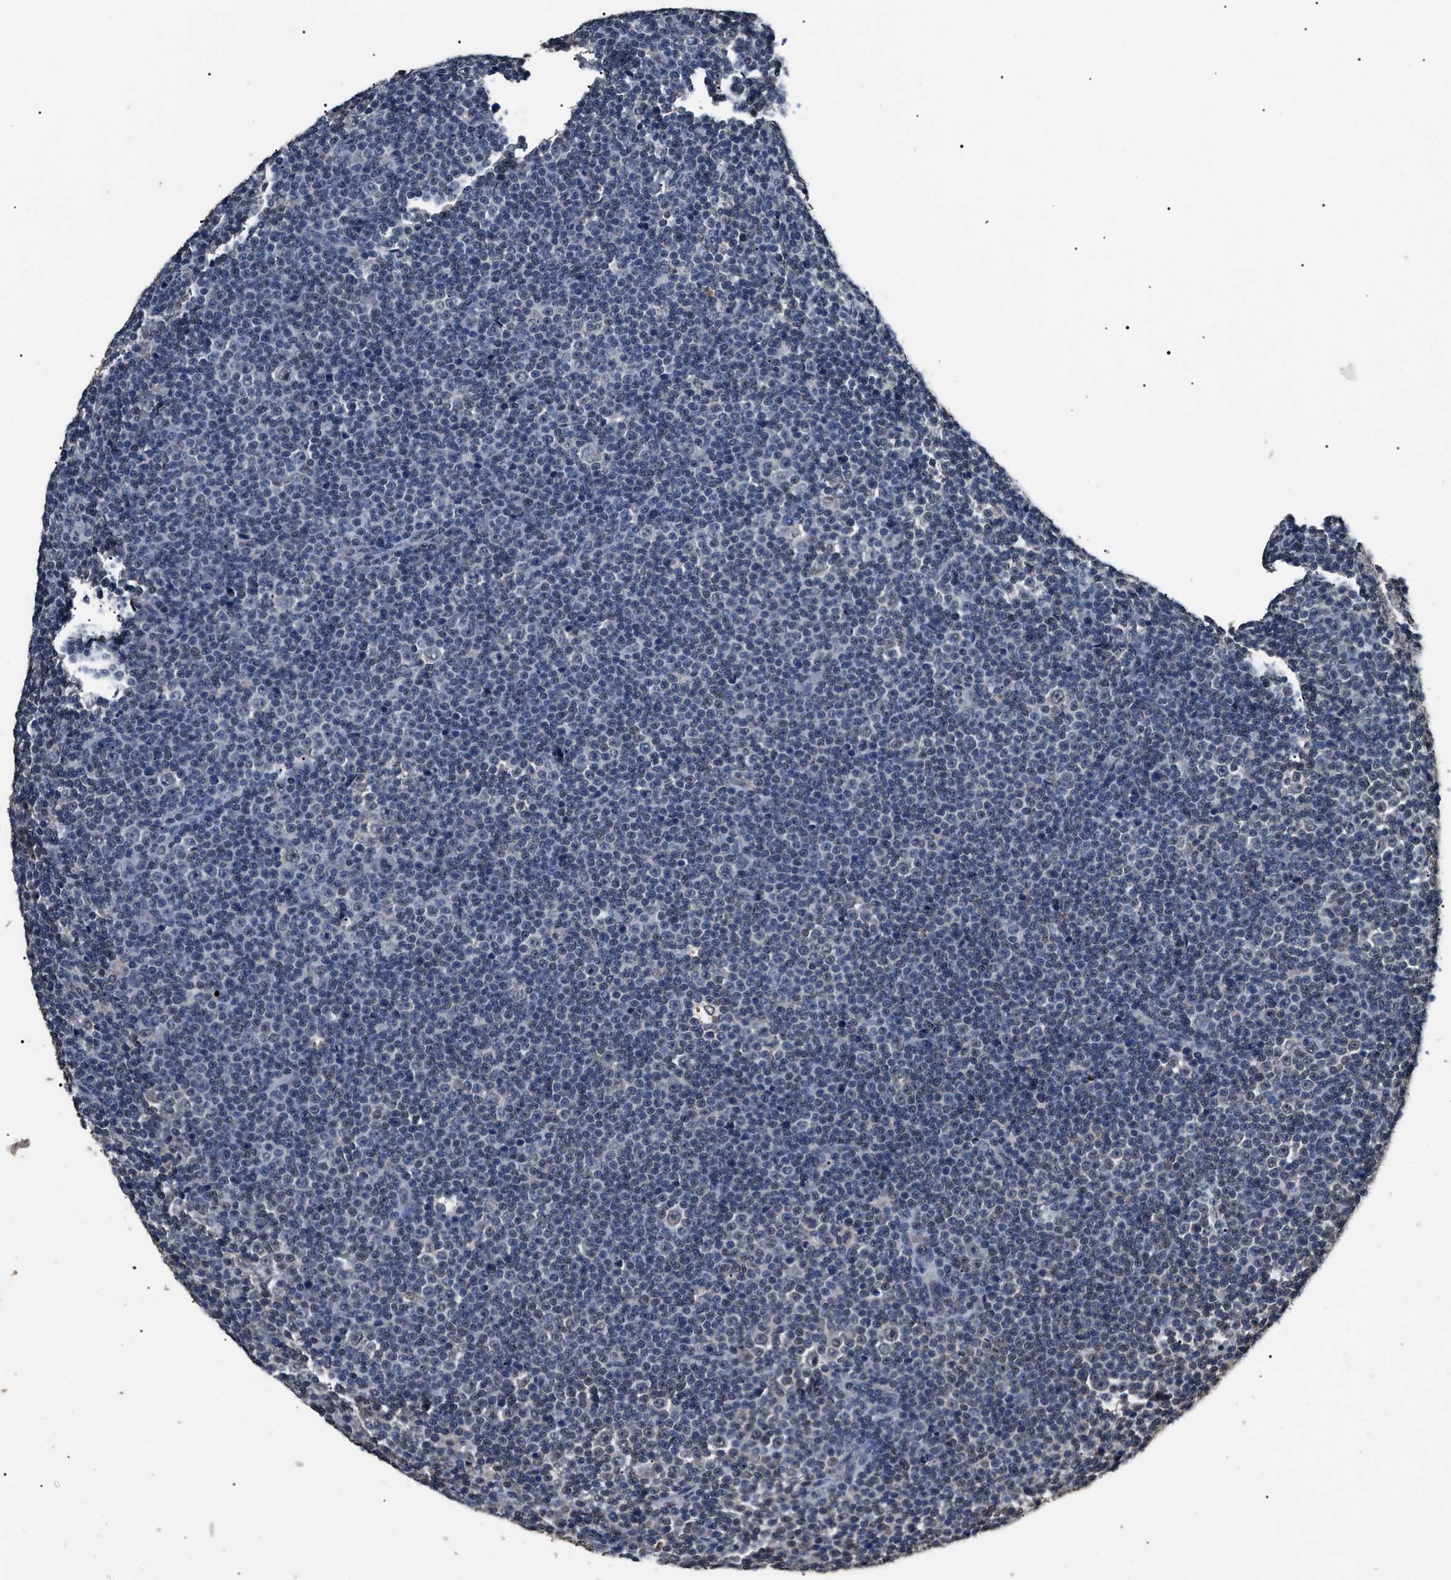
{"staining": {"intensity": "negative", "quantity": "none", "location": "none"}, "tissue": "lymphoma", "cell_type": "Tumor cells", "image_type": "cancer", "snomed": [{"axis": "morphology", "description": "Malignant lymphoma, non-Hodgkin's type, Low grade"}, {"axis": "topography", "description": "Lymph node"}], "caption": "This is a image of immunohistochemistry staining of low-grade malignant lymphoma, non-Hodgkin's type, which shows no staining in tumor cells.", "gene": "ANP32E", "patient": {"sex": "female", "age": 67}}